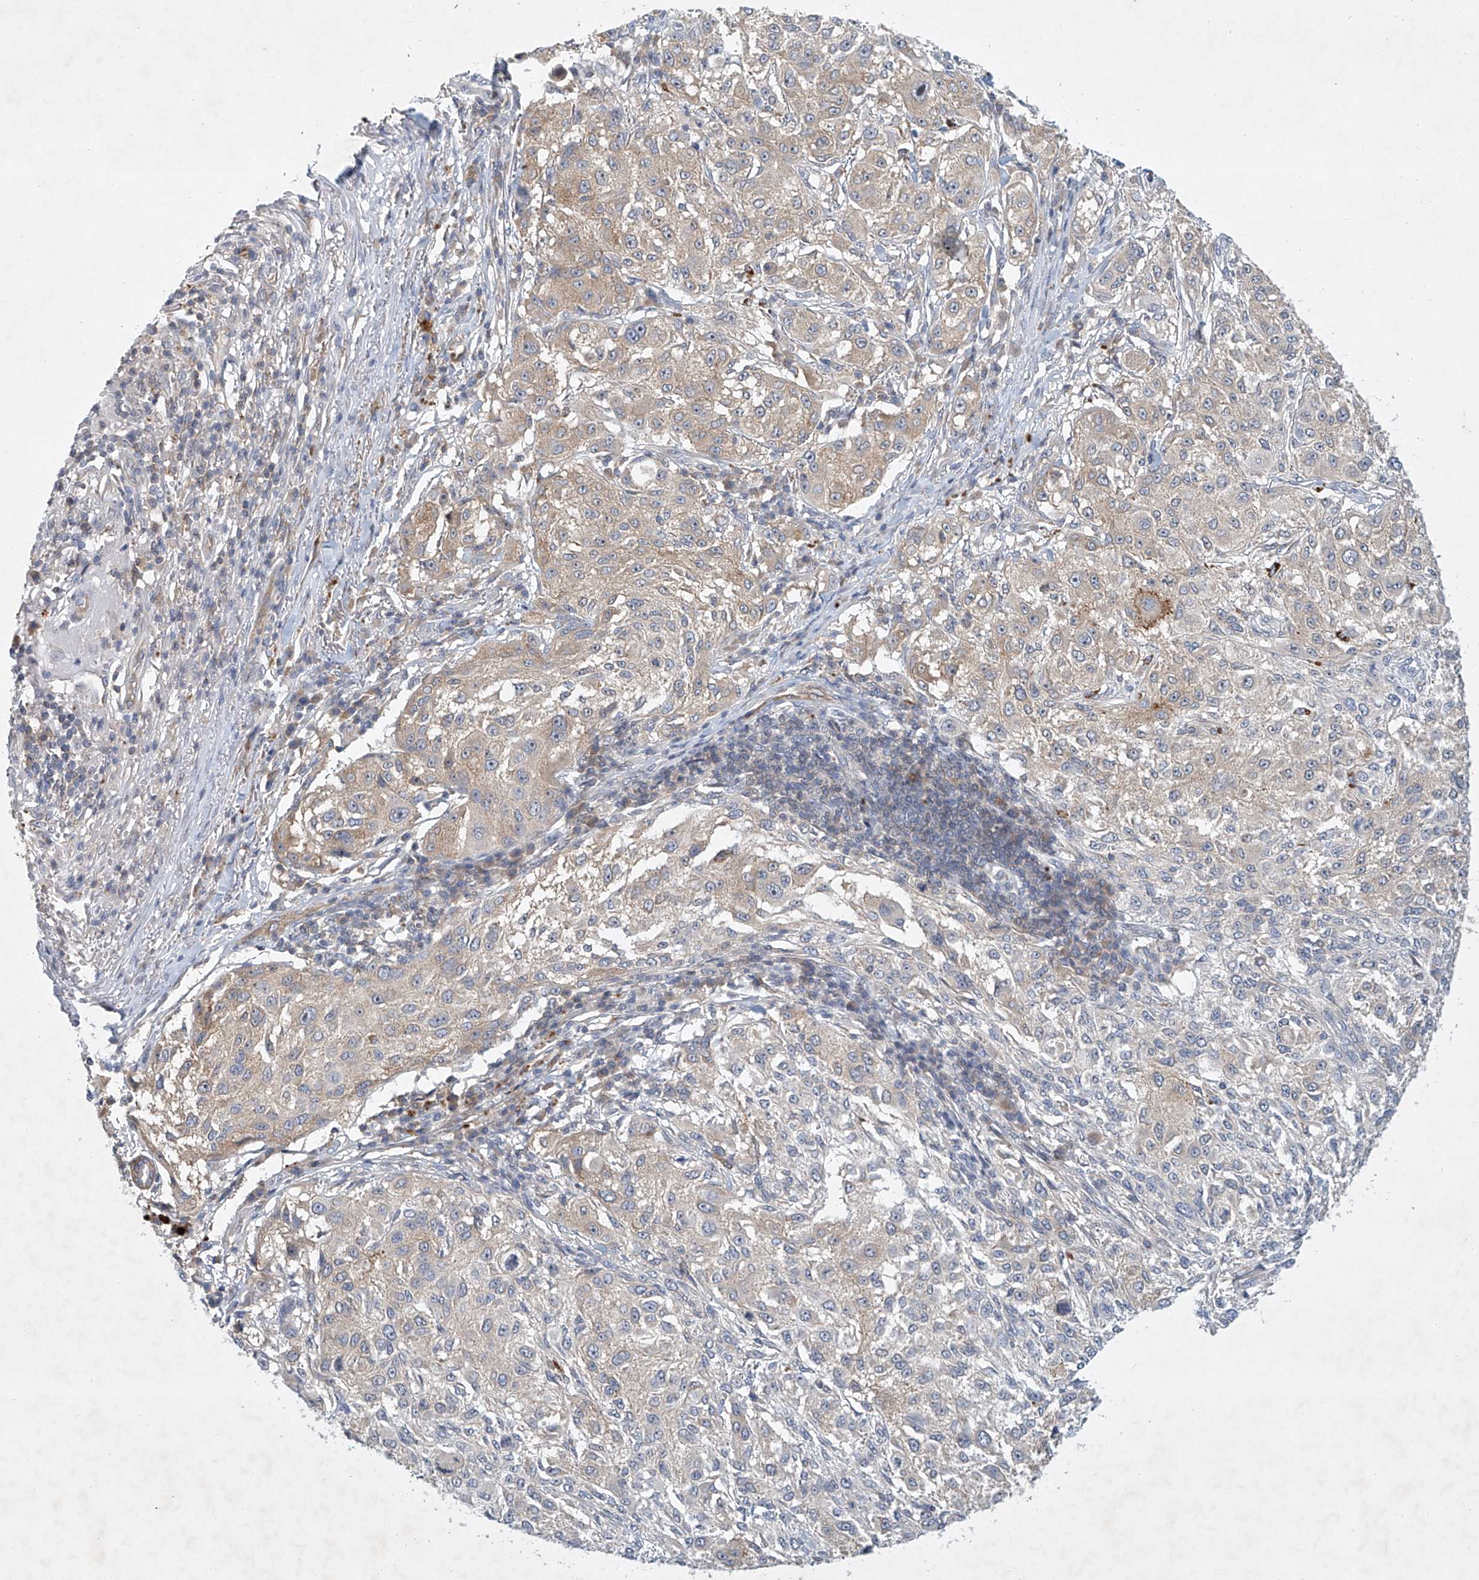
{"staining": {"intensity": "weak", "quantity": "25%-75%", "location": "cytoplasmic/membranous"}, "tissue": "melanoma", "cell_type": "Tumor cells", "image_type": "cancer", "snomed": [{"axis": "morphology", "description": "Necrosis, NOS"}, {"axis": "morphology", "description": "Malignant melanoma, NOS"}, {"axis": "topography", "description": "Skin"}], "caption": "This micrograph exhibits immunohistochemistry staining of human malignant melanoma, with low weak cytoplasmic/membranous expression in about 25%-75% of tumor cells.", "gene": "CARMIL1", "patient": {"sex": "female", "age": 87}}